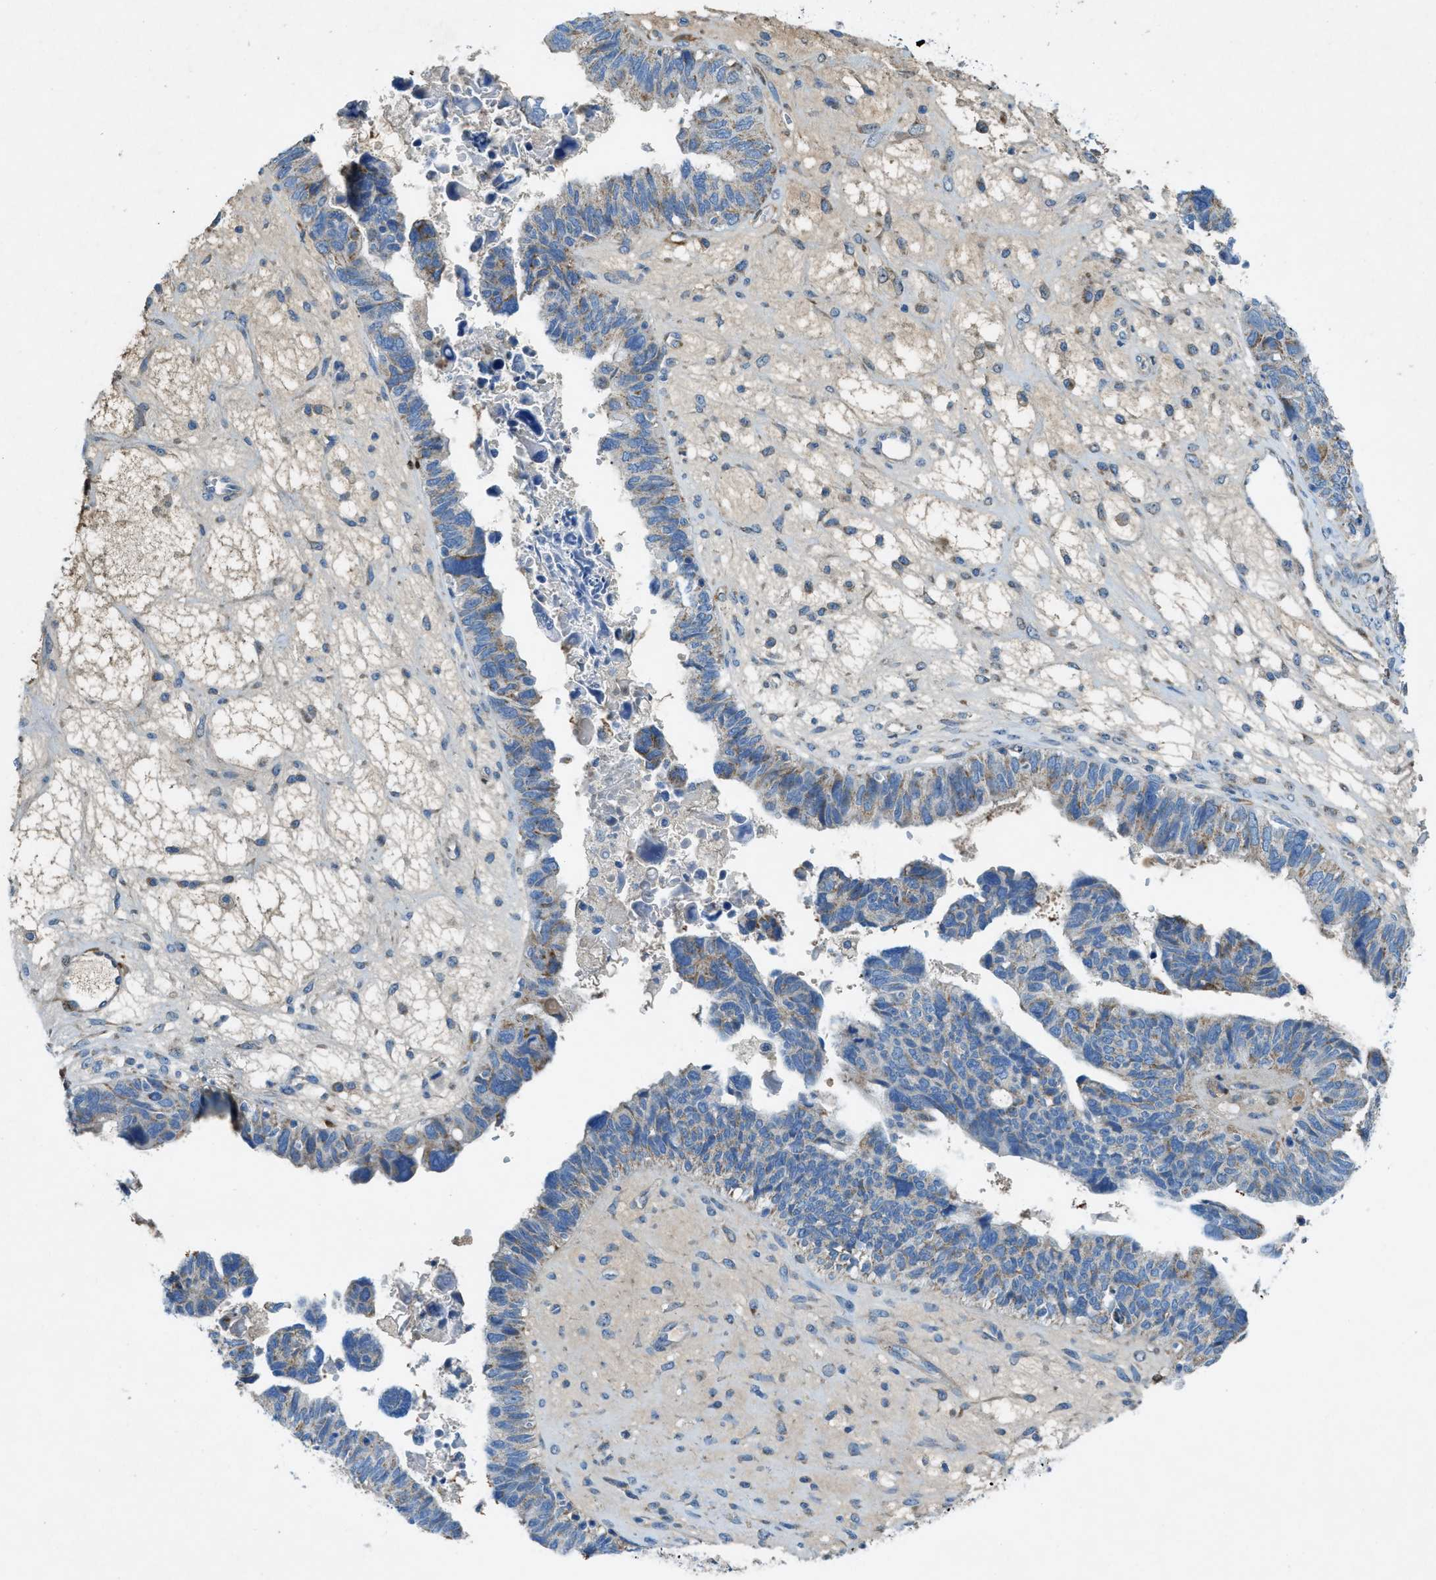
{"staining": {"intensity": "weak", "quantity": "25%-75%", "location": "cytoplasmic/membranous"}, "tissue": "ovarian cancer", "cell_type": "Tumor cells", "image_type": "cancer", "snomed": [{"axis": "morphology", "description": "Cystadenocarcinoma, serous, NOS"}, {"axis": "topography", "description": "Ovary"}], "caption": "Immunohistochemical staining of ovarian cancer reveals low levels of weak cytoplasmic/membranous protein expression in approximately 25%-75% of tumor cells. Immunohistochemistry (ihc) stains the protein of interest in brown and the nuclei are stained blue.", "gene": "CYGB", "patient": {"sex": "female", "age": 79}}